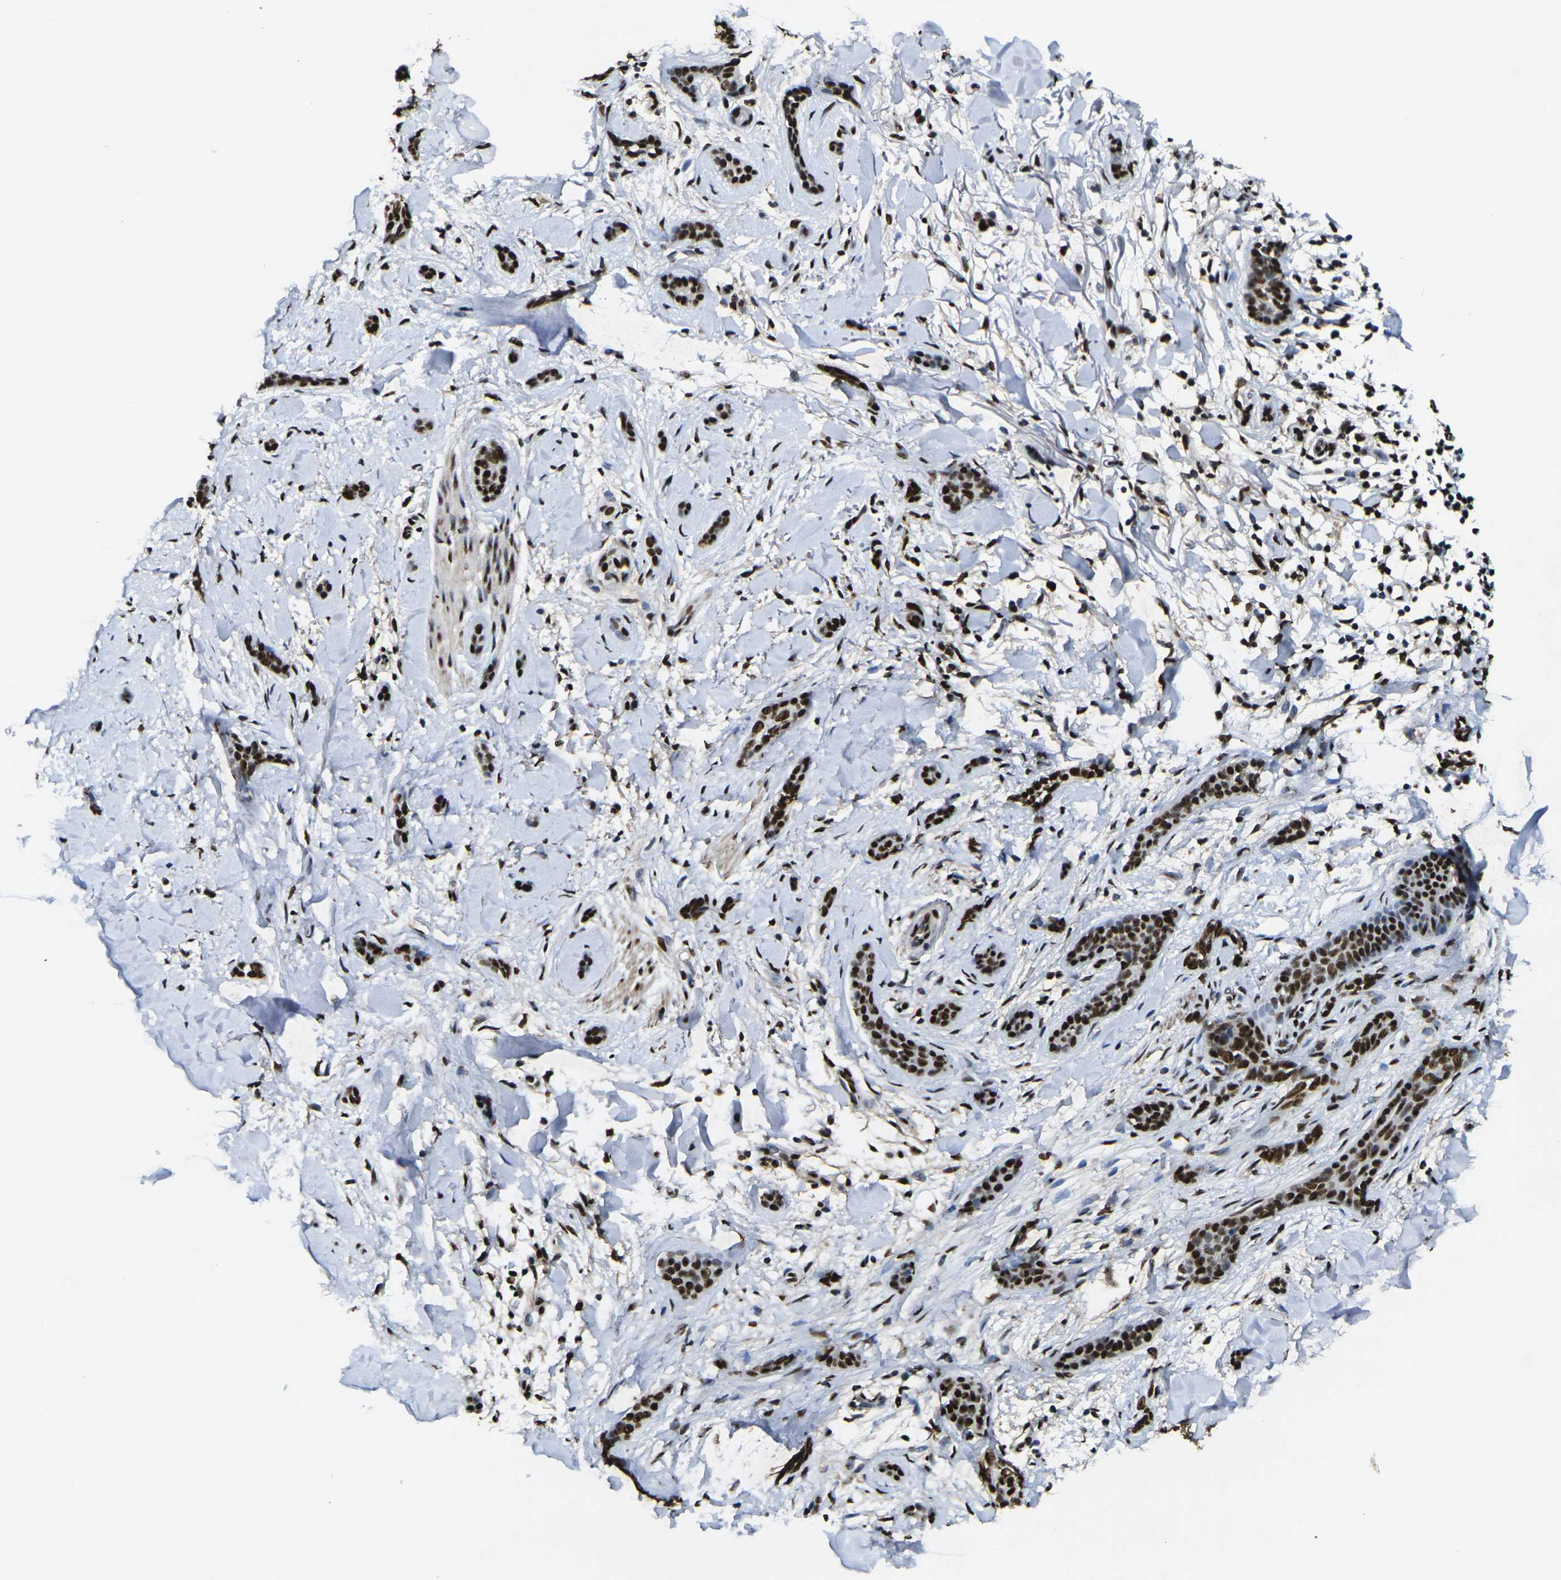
{"staining": {"intensity": "strong", "quantity": ">75%", "location": "nuclear"}, "tissue": "skin cancer", "cell_type": "Tumor cells", "image_type": "cancer", "snomed": [{"axis": "morphology", "description": "Basal cell carcinoma"}, {"axis": "topography", "description": "Skin"}], "caption": "Human skin cancer stained with a protein marker exhibits strong staining in tumor cells.", "gene": "SMARCC1", "patient": {"sex": "female", "age": 58}}